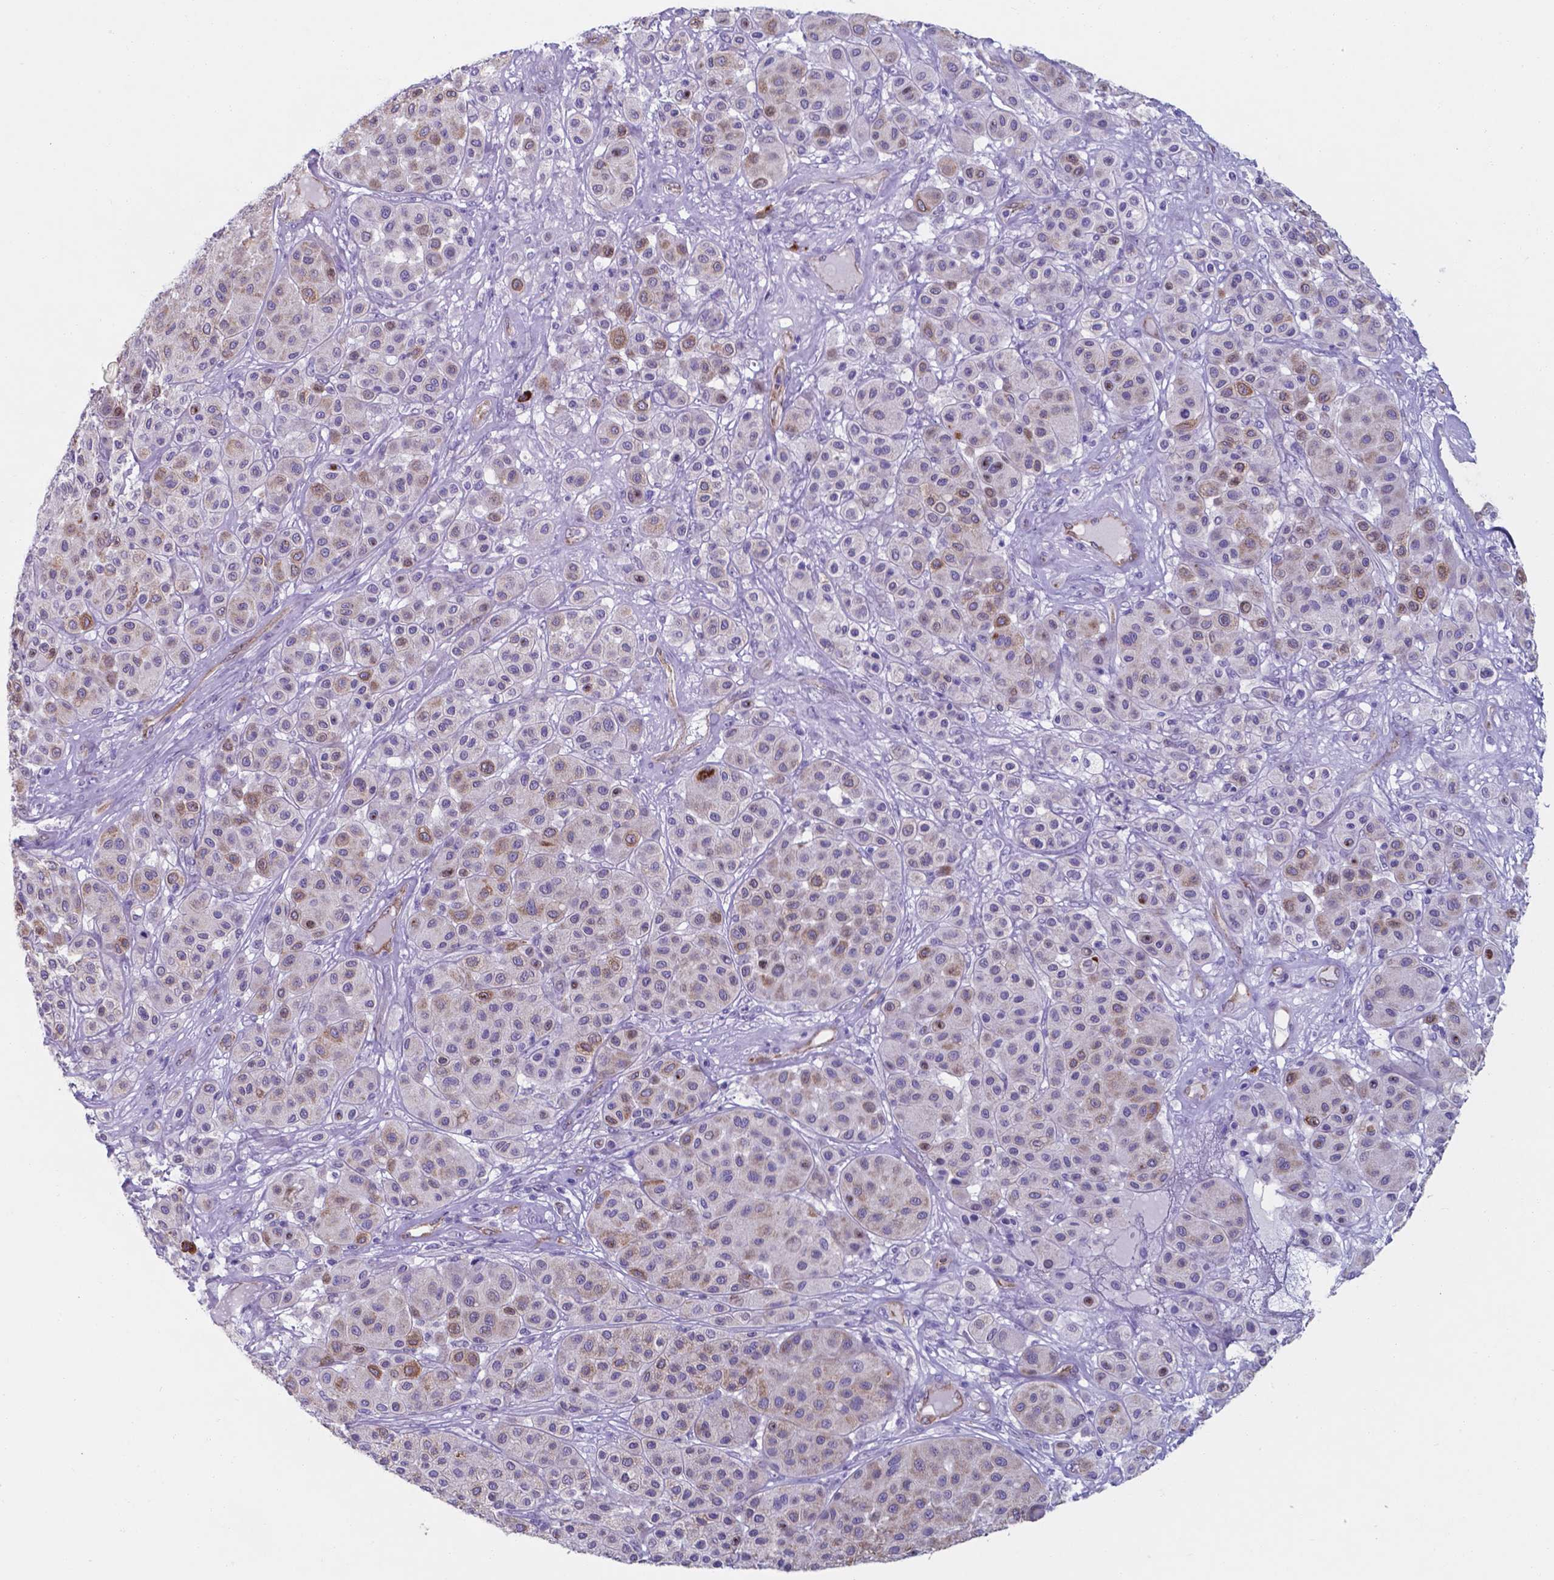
{"staining": {"intensity": "negative", "quantity": "none", "location": "none"}, "tissue": "melanoma", "cell_type": "Tumor cells", "image_type": "cancer", "snomed": [{"axis": "morphology", "description": "Malignant melanoma, Metastatic site"}, {"axis": "topography", "description": "Smooth muscle"}], "caption": "Immunohistochemical staining of melanoma exhibits no significant staining in tumor cells.", "gene": "UBE2J1", "patient": {"sex": "male", "age": 41}}